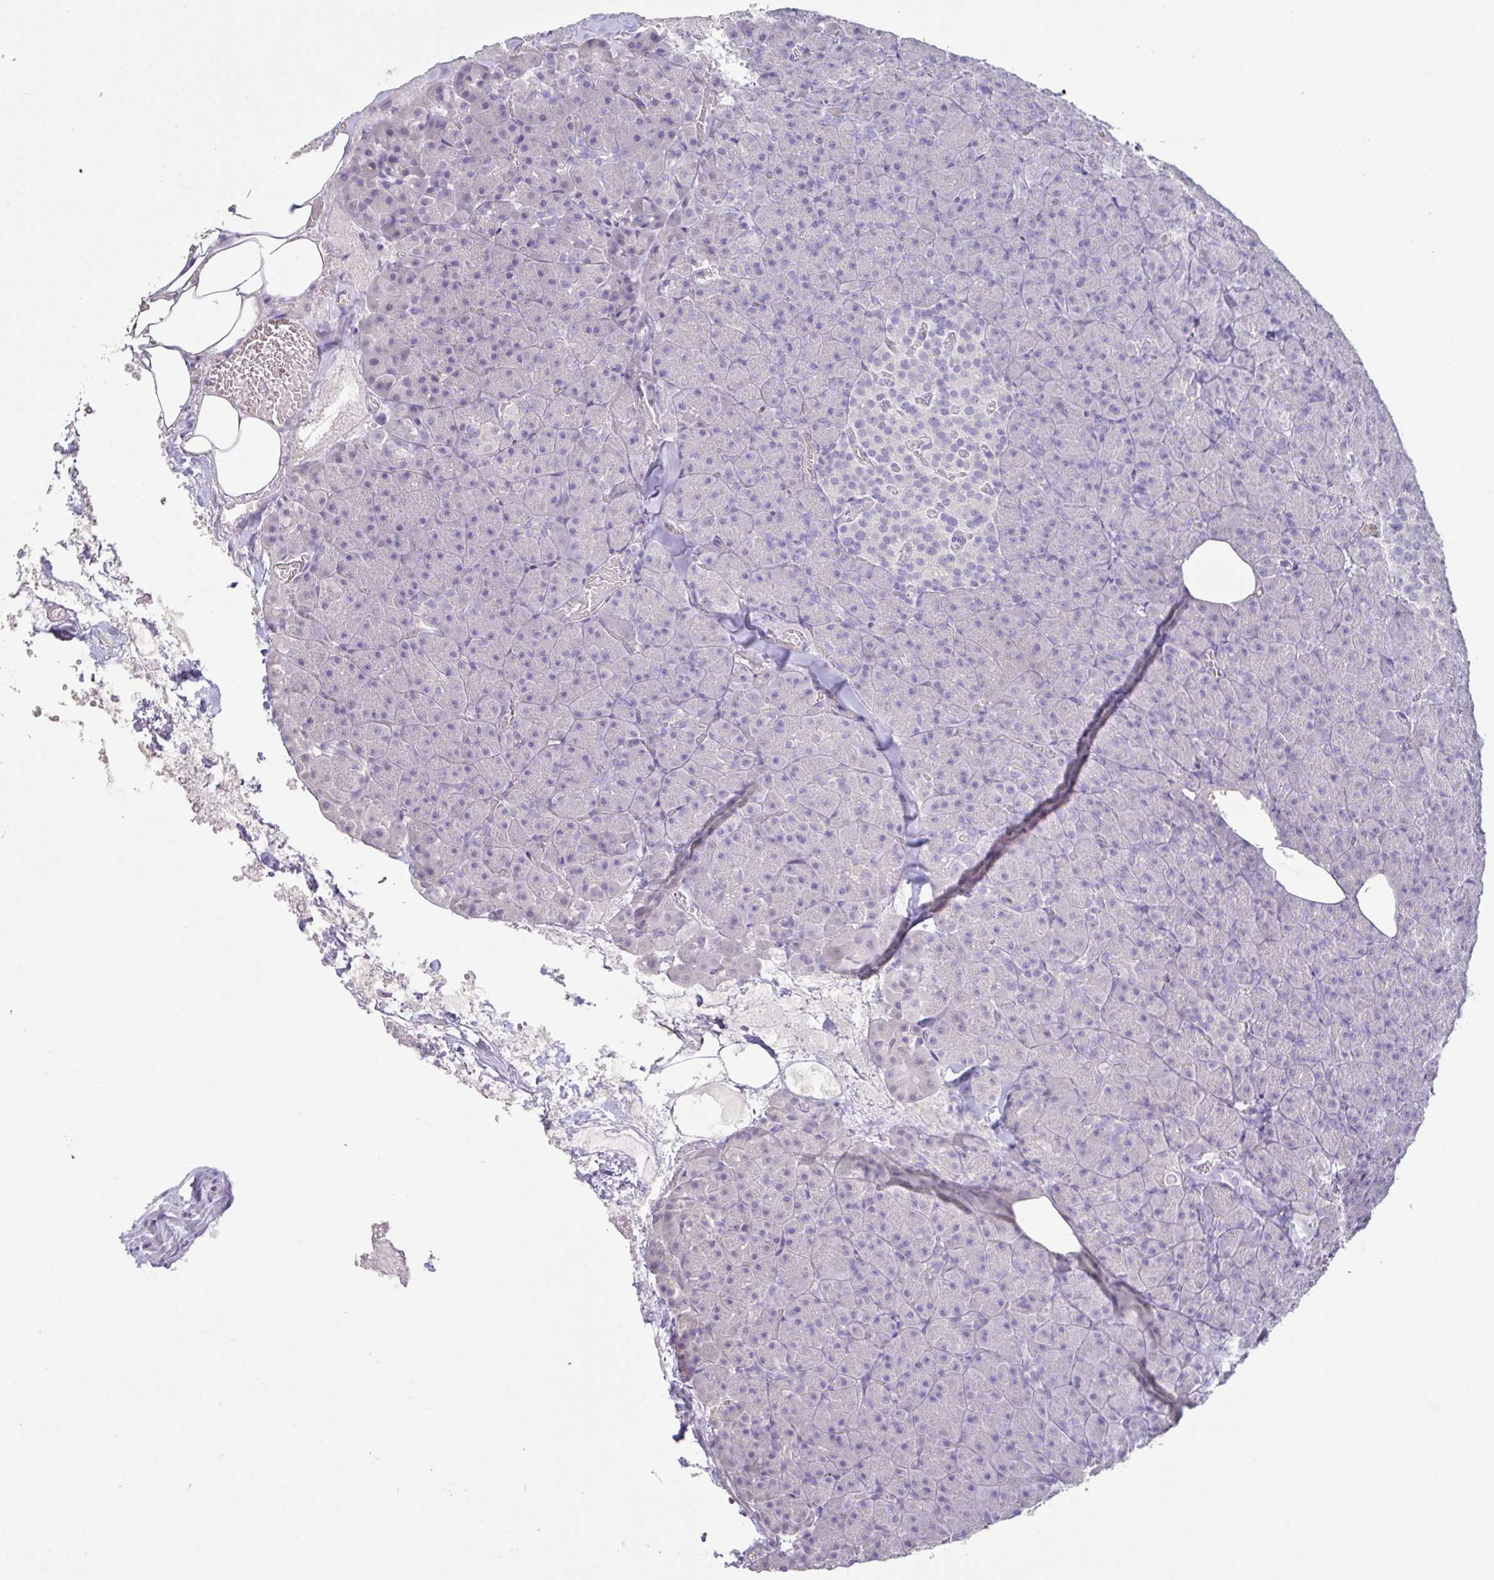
{"staining": {"intensity": "negative", "quantity": "none", "location": "none"}, "tissue": "pancreas", "cell_type": "Exocrine glandular cells", "image_type": "normal", "snomed": [{"axis": "morphology", "description": "Normal tissue, NOS"}, {"axis": "topography", "description": "Pancreas"}], "caption": "A micrograph of pancreas stained for a protein demonstrates no brown staining in exocrine glandular cells. The staining was performed using DAB to visualize the protein expression in brown, while the nuclei were stained in blue with hematoxylin (Magnification: 20x).", "gene": "PYGM", "patient": {"sex": "female", "age": 74}}